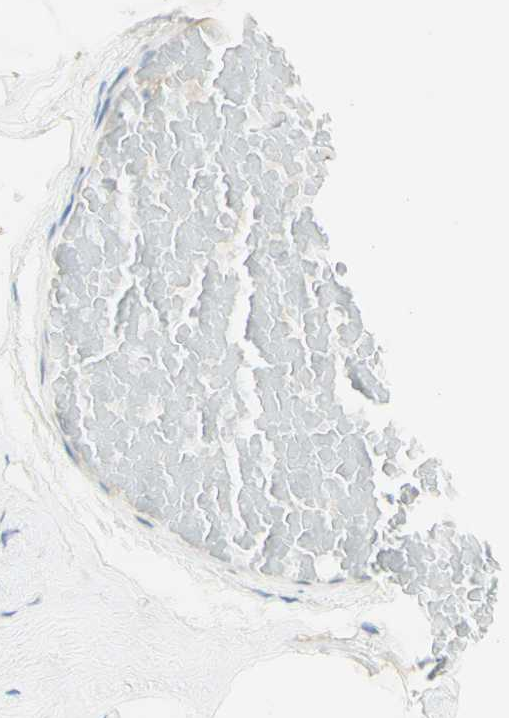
{"staining": {"intensity": "weak", "quantity": "25%-75%", "location": "cytoplasmic/membranous"}, "tissue": "breast", "cell_type": "Adipocytes", "image_type": "normal", "snomed": [{"axis": "morphology", "description": "Normal tissue, NOS"}, {"axis": "topography", "description": "Breast"}], "caption": "High-magnification brightfield microscopy of normal breast stained with DAB (brown) and counterstained with hematoxylin (blue). adipocytes exhibit weak cytoplasmic/membranous positivity is present in approximately25%-75% of cells.", "gene": "DYNC1H1", "patient": {"sex": "female", "age": 75}}